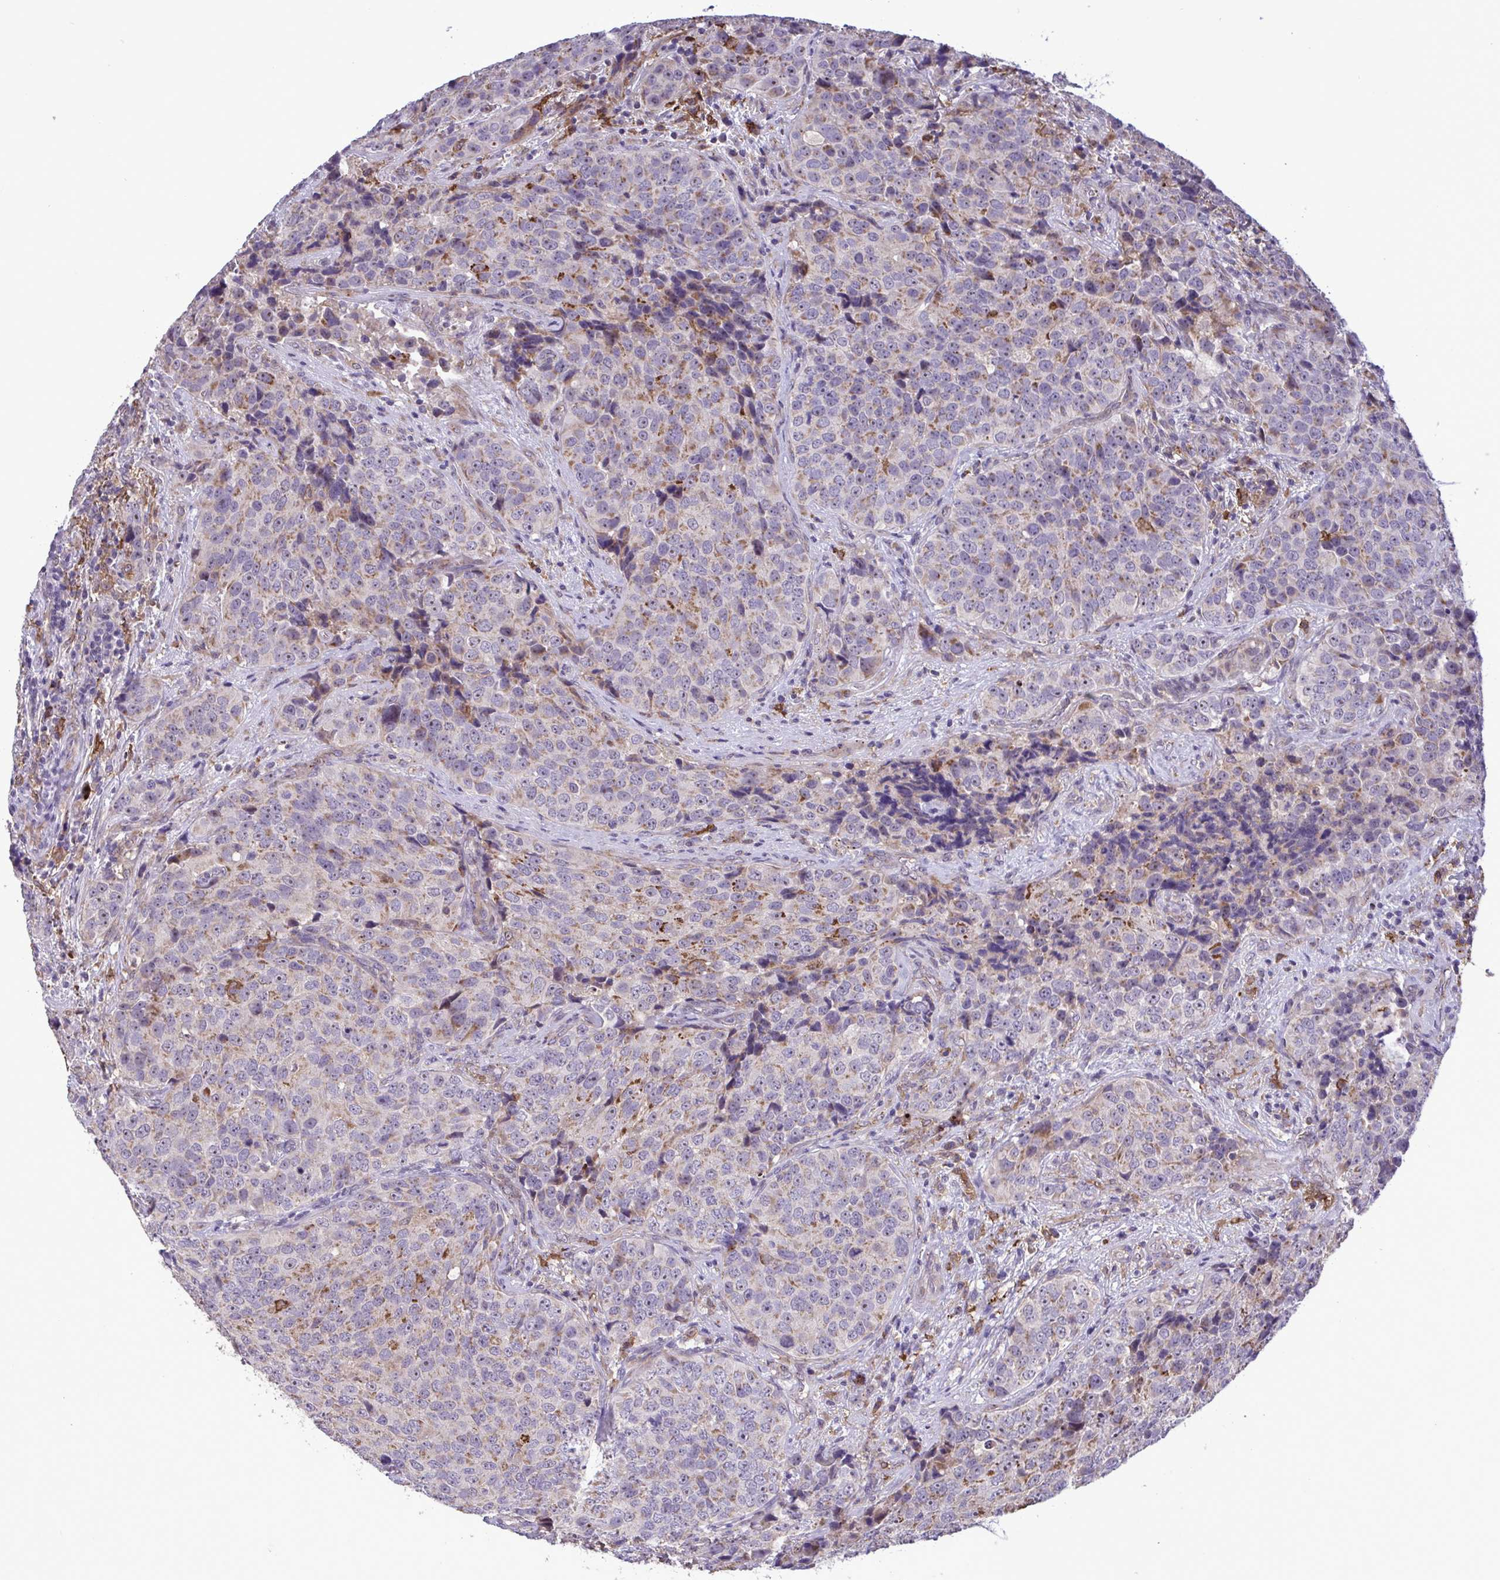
{"staining": {"intensity": "moderate", "quantity": "25%-75%", "location": "cytoplasmic/membranous,nuclear"}, "tissue": "urothelial cancer", "cell_type": "Tumor cells", "image_type": "cancer", "snomed": [{"axis": "morphology", "description": "Urothelial carcinoma, NOS"}, {"axis": "topography", "description": "Urinary bladder"}], "caption": "The histopathology image shows a brown stain indicating the presence of a protein in the cytoplasmic/membranous and nuclear of tumor cells in transitional cell carcinoma.", "gene": "CD101", "patient": {"sex": "male", "age": 52}}